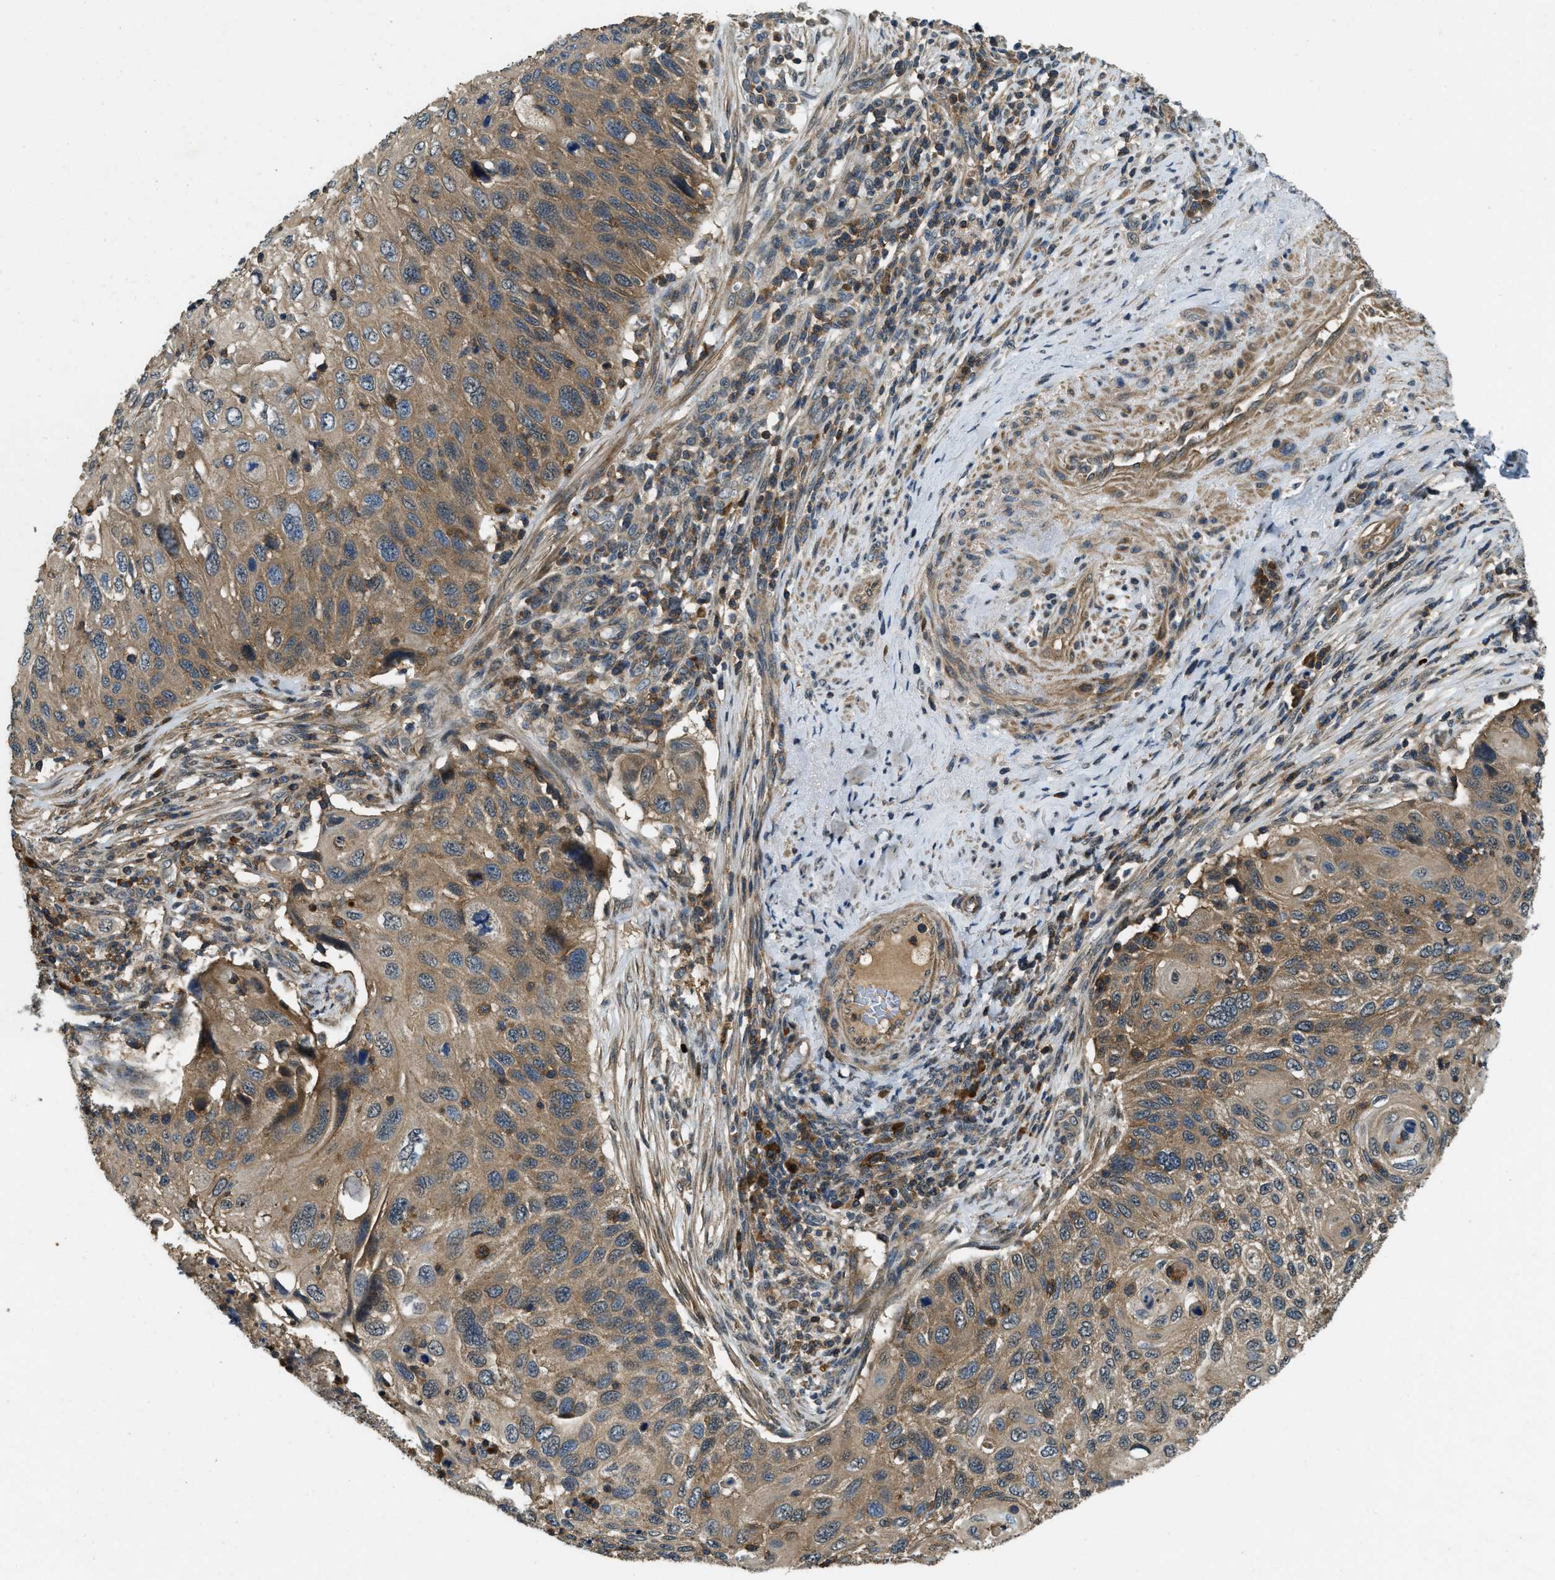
{"staining": {"intensity": "moderate", "quantity": ">75%", "location": "cytoplasmic/membranous"}, "tissue": "cervical cancer", "cell_type": "Tumor cells", "image_type": "cancer", "snomed": [{"axis": "morphology", "description": "Squamous cell carcinoma, NOS"}, {"axis": "topography", "description": "Cervix"}], "caption": "DAB (3,3'-diaminobenzidine) immunohistochemical staining of human squamous cell carcinoma (cervical) reveals moderate cytoplasmic/membranous protein expression in about >75% of tumor cells.", "gene": "ATP8B1", "patient": {"sex": "female", "age": 70}}